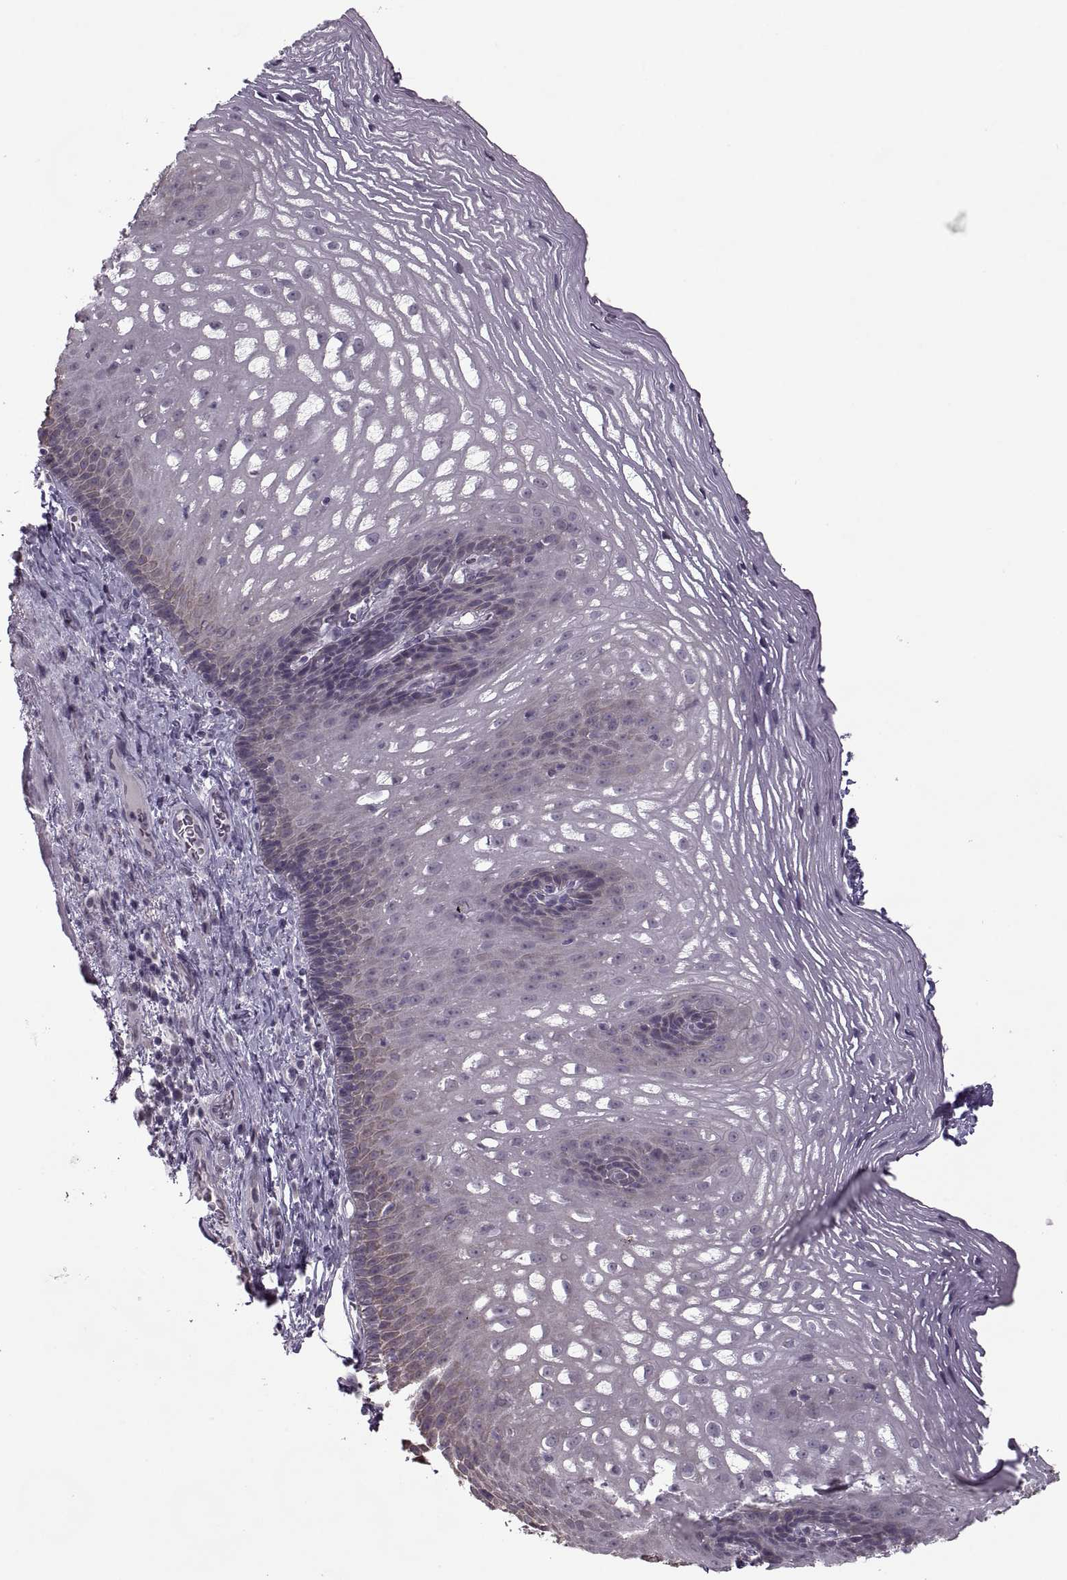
{"staining": {"intensity": "weak", "quantity": "<25%", "location": "cytoplasmic/membranous"}, "tissue": "esophagus", "cell_type": "Squamous epithelial cells", "image_type": "normal", "snomed": [{"axis": "morphology", "description": "Normal tissue, NOS"}, {"axis": "topography", "description": "Esophagus"}], "caption": "Immunohistochemistry micrograph of normal esophagus: esophagus stained with DAB (3,3'-diaminobenzidine) shows no significant protein expression in squamous epithelial cells.", "gene": "MGAT4D", "patient": {"sex": "male", "age": 76}}